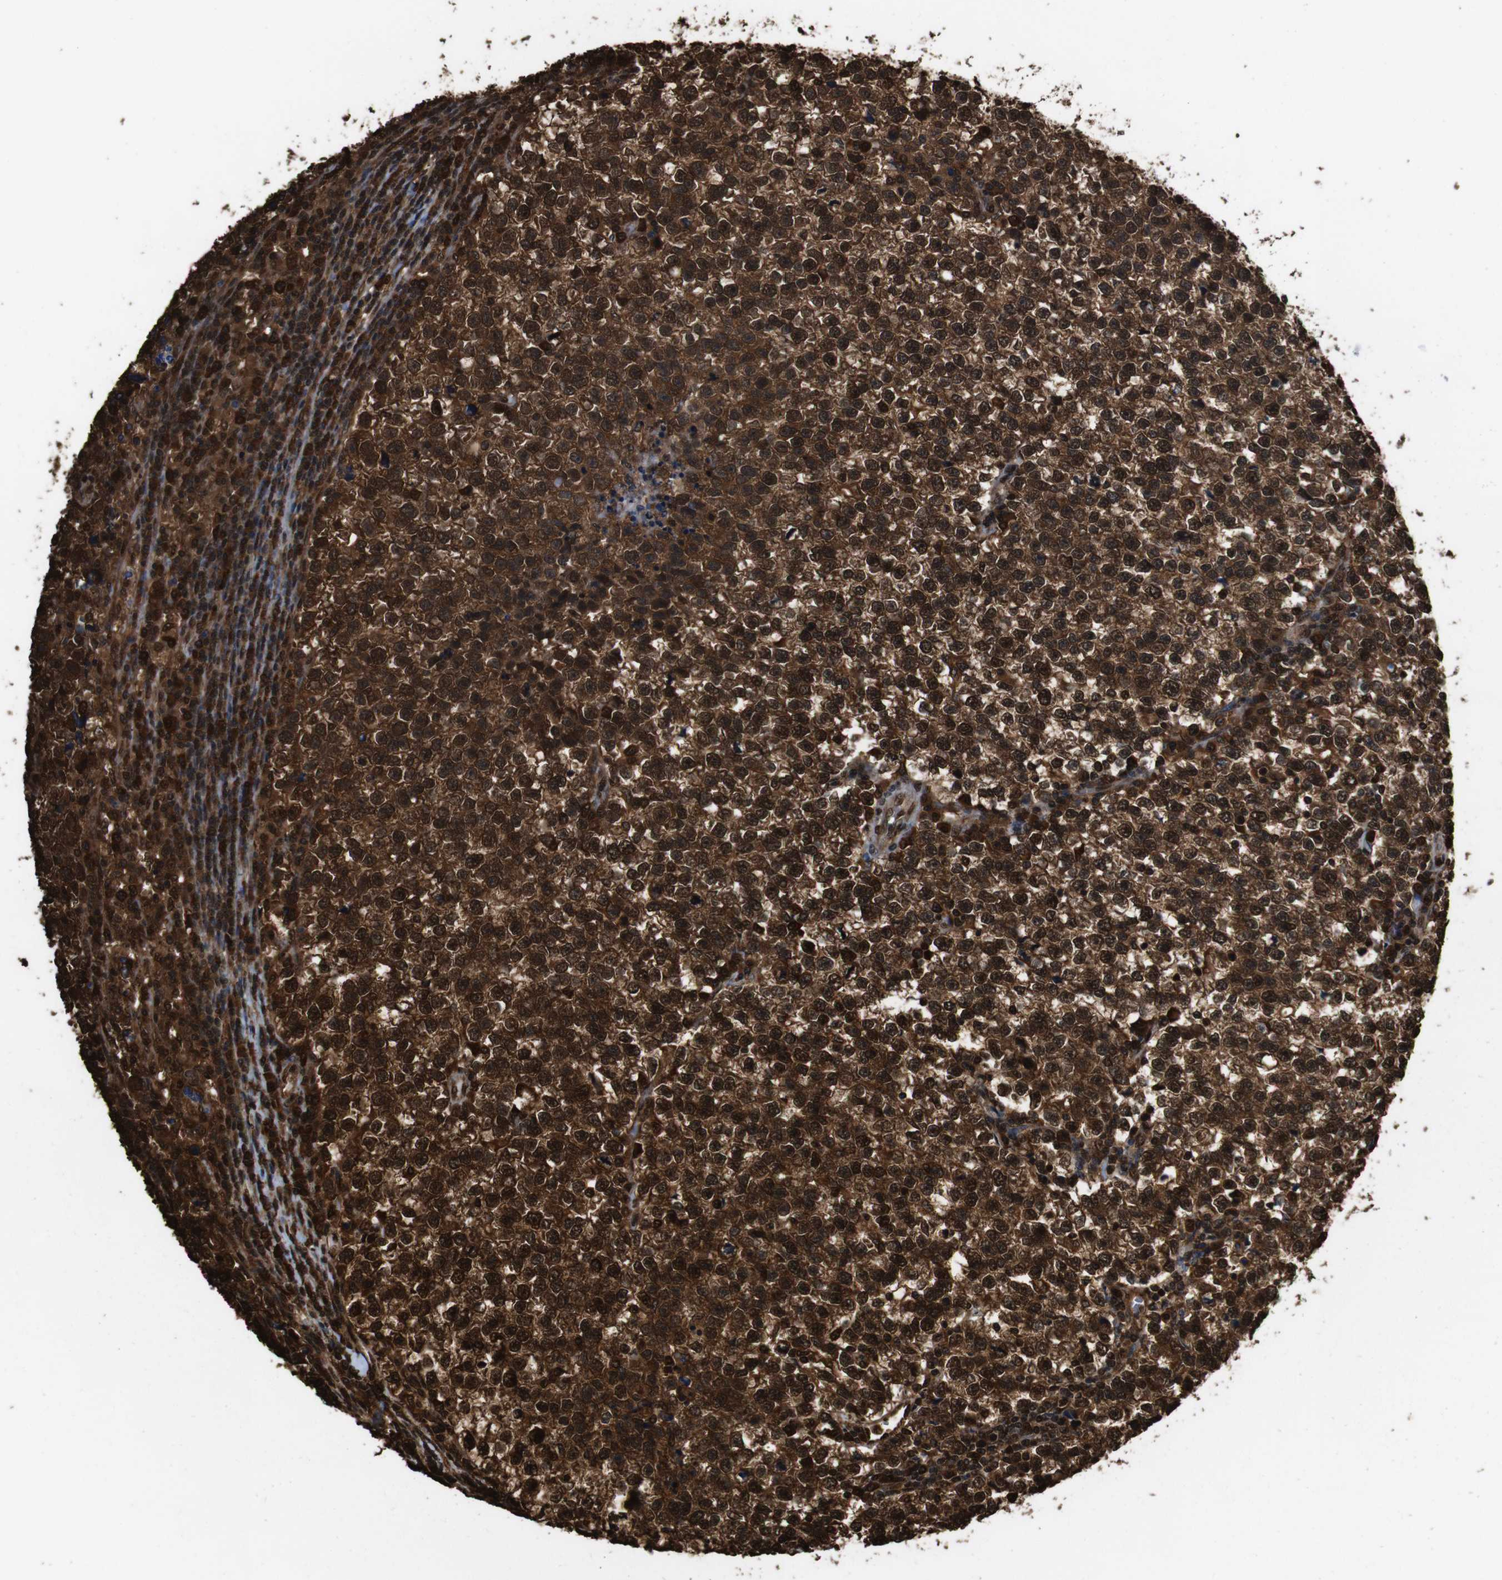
{"staining": {"intensity": "strong", "quantity": ">75%", "location": "cytoplasmic/membranous,nuclear"}, "tissue": "testis cancer", "cell_type": "Tumor cells", "image_type": "cancer", "snomed": [{"axis": "morphology", "description": "Normal tissue, NOS"}, {"axis": "morphology", "description": "Seminoma, NOS"}, {"axis": "topography", "description": "Testis"}], "caption": "Testis cancer (seminoma) stained for a protein (brown) displays strong cytoplasmic/membranous and nuclear positive expression in approximately >75% of tumor cells.", "gene": "VCP", "patient": {"sex": "male", "age": 43}}